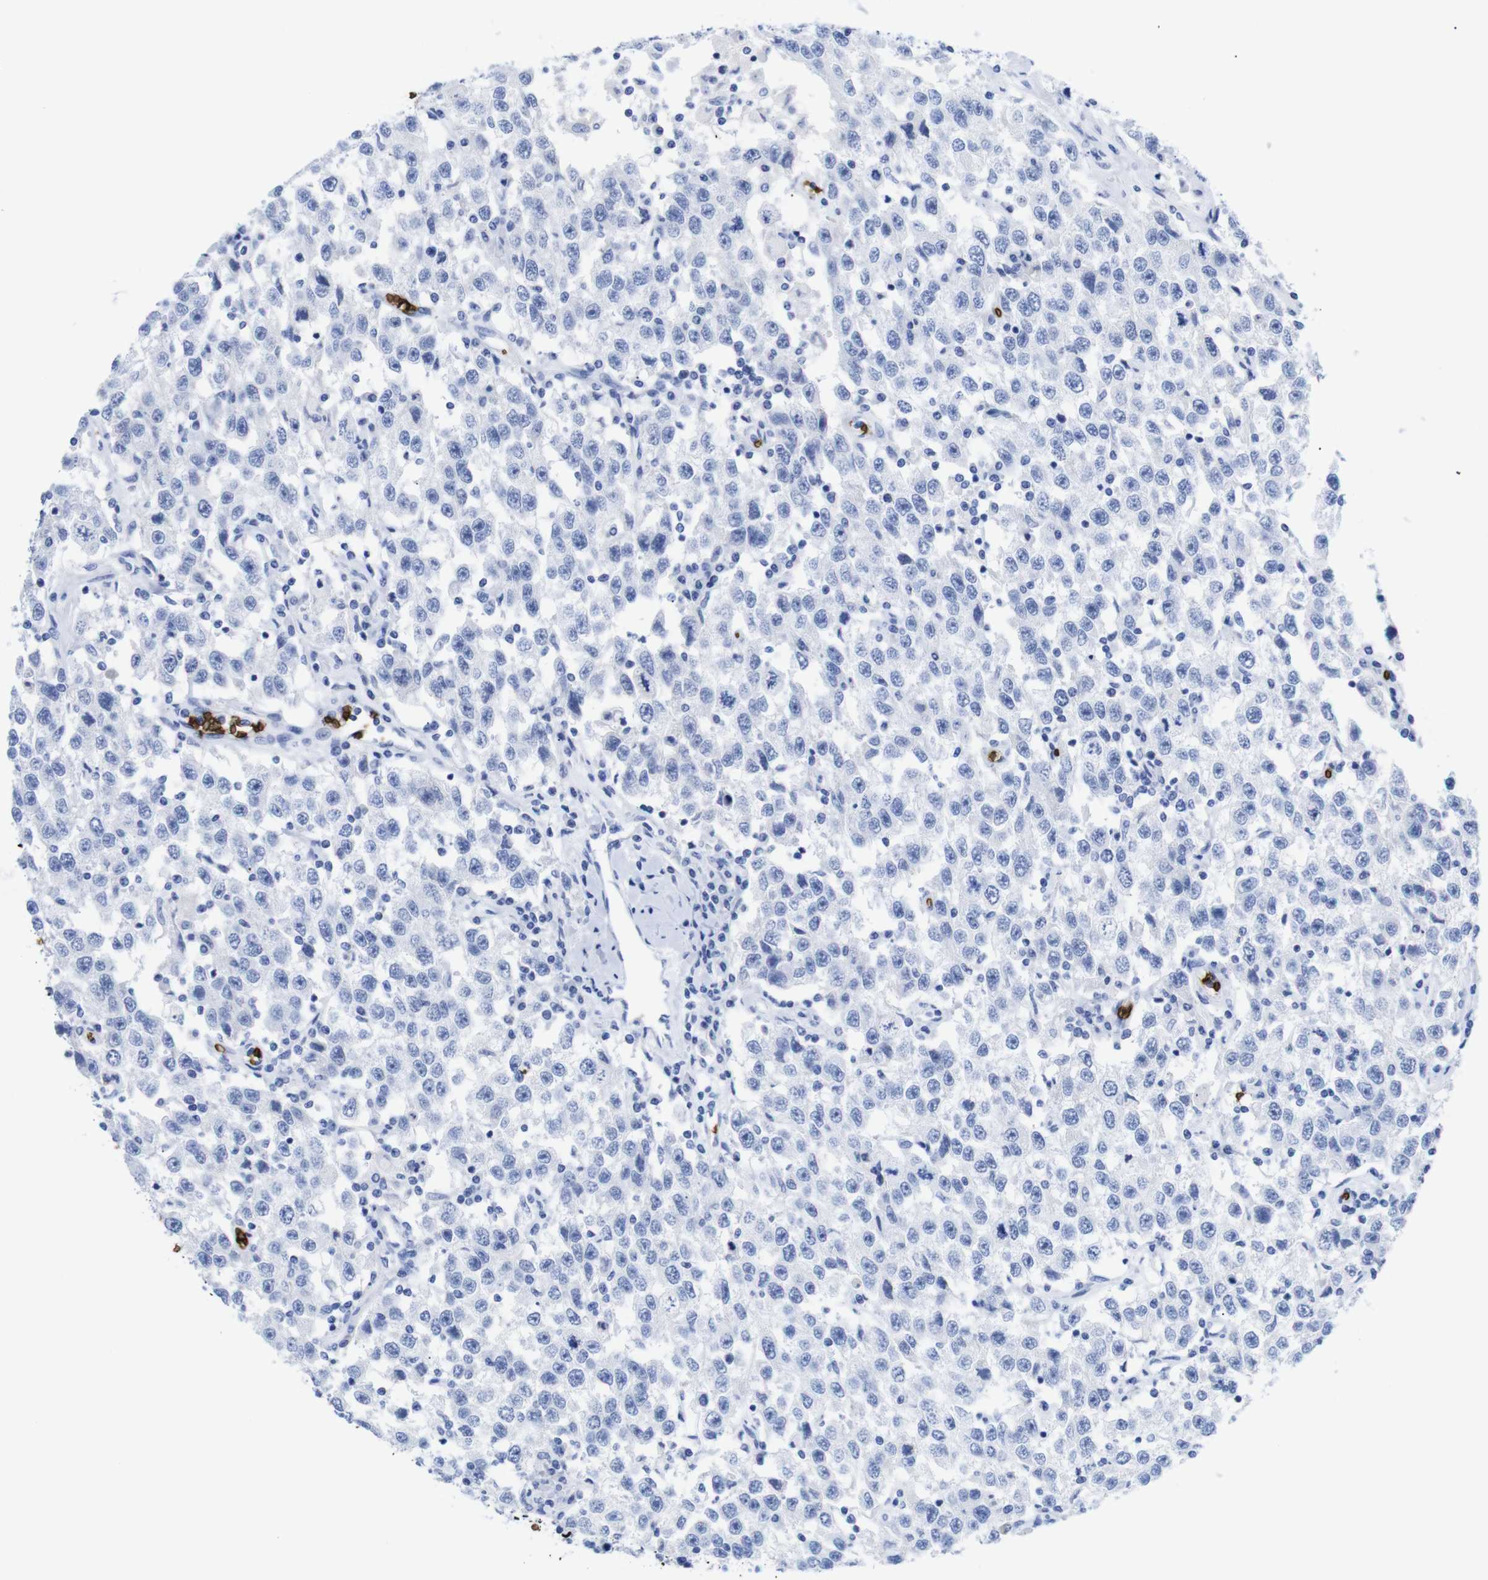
{"staining": {"intensity": "negative", "quantity": "none", "location": "none"}, "tissue": "testis cancer", "cell_type": "Tumor cells", "image_type": "cancer", "snomed": [{"axis": "morphology", "description": "Seminoma, NOS"}, {"axis": "topography", "description": "Testis"}], "caption": "Human testis cancer (seminoma) stained for a protein using IHC shows no staining in tumor cells.", "gene": "S1PR2", "patient": {"sex": "male", "age": 41}}